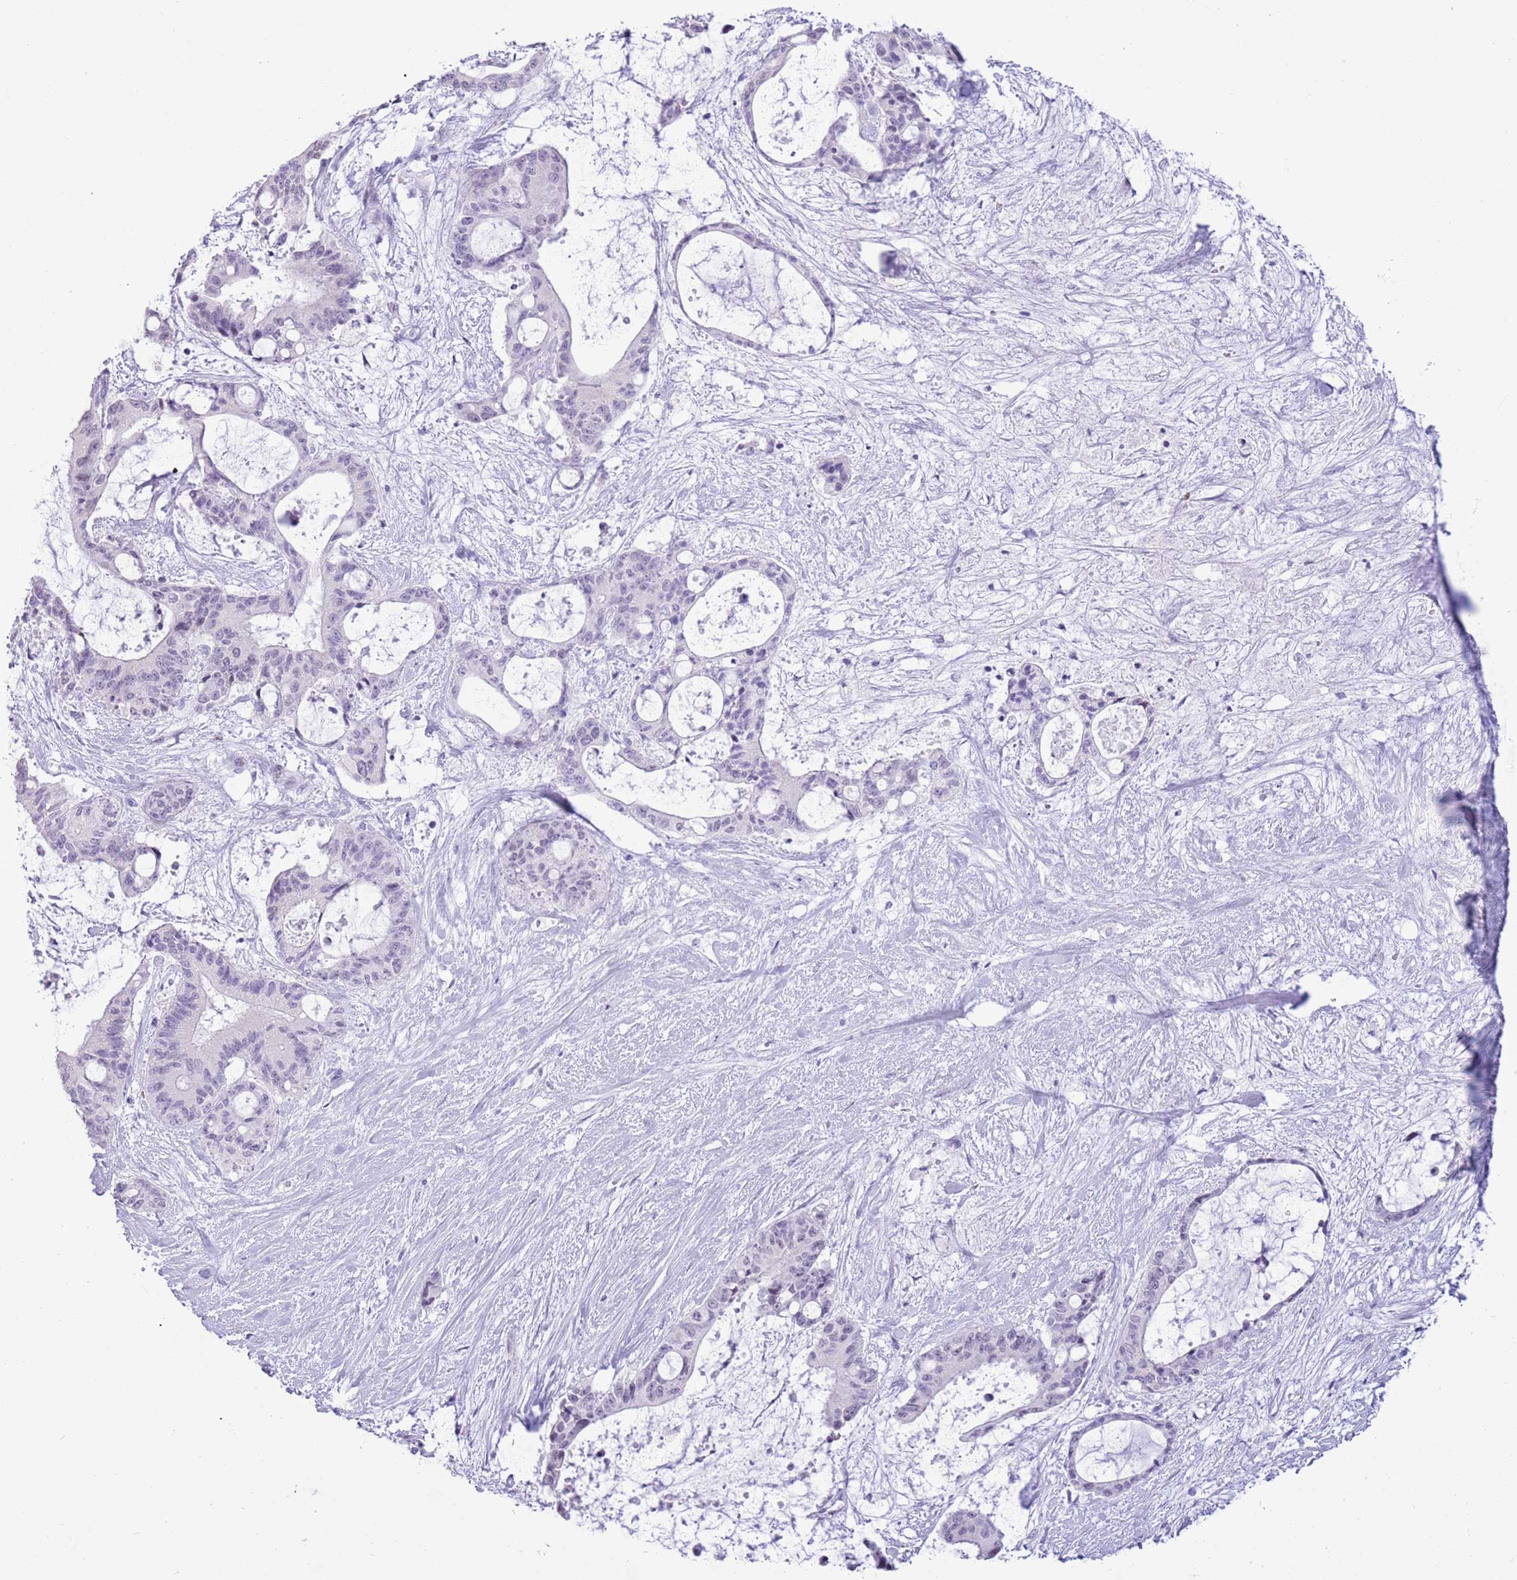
{"staining": {"intensity": "negative", "quantity": "none", "location": "none"}, "tissue": "liver cancer", "cell_type": "Tumor cells", "image_type": "cancer", "snomed": [{"axis": "morphology", "description": "Normal tissue, NOS"}, {"axis": "morphology", "description": "Cholangiocarcinoma"}, {"axis": "topography", "description": "Liver"}, {"axis": "topography", "description": "Peripheral nerve tissue"}], "caption": "Immunohistochemical staining of human liver cholangiocarcinoma exhibits no significant staining in tumor cells.", "gene": "BCL11B", "patient": {"sex": "female", "age": 73}}